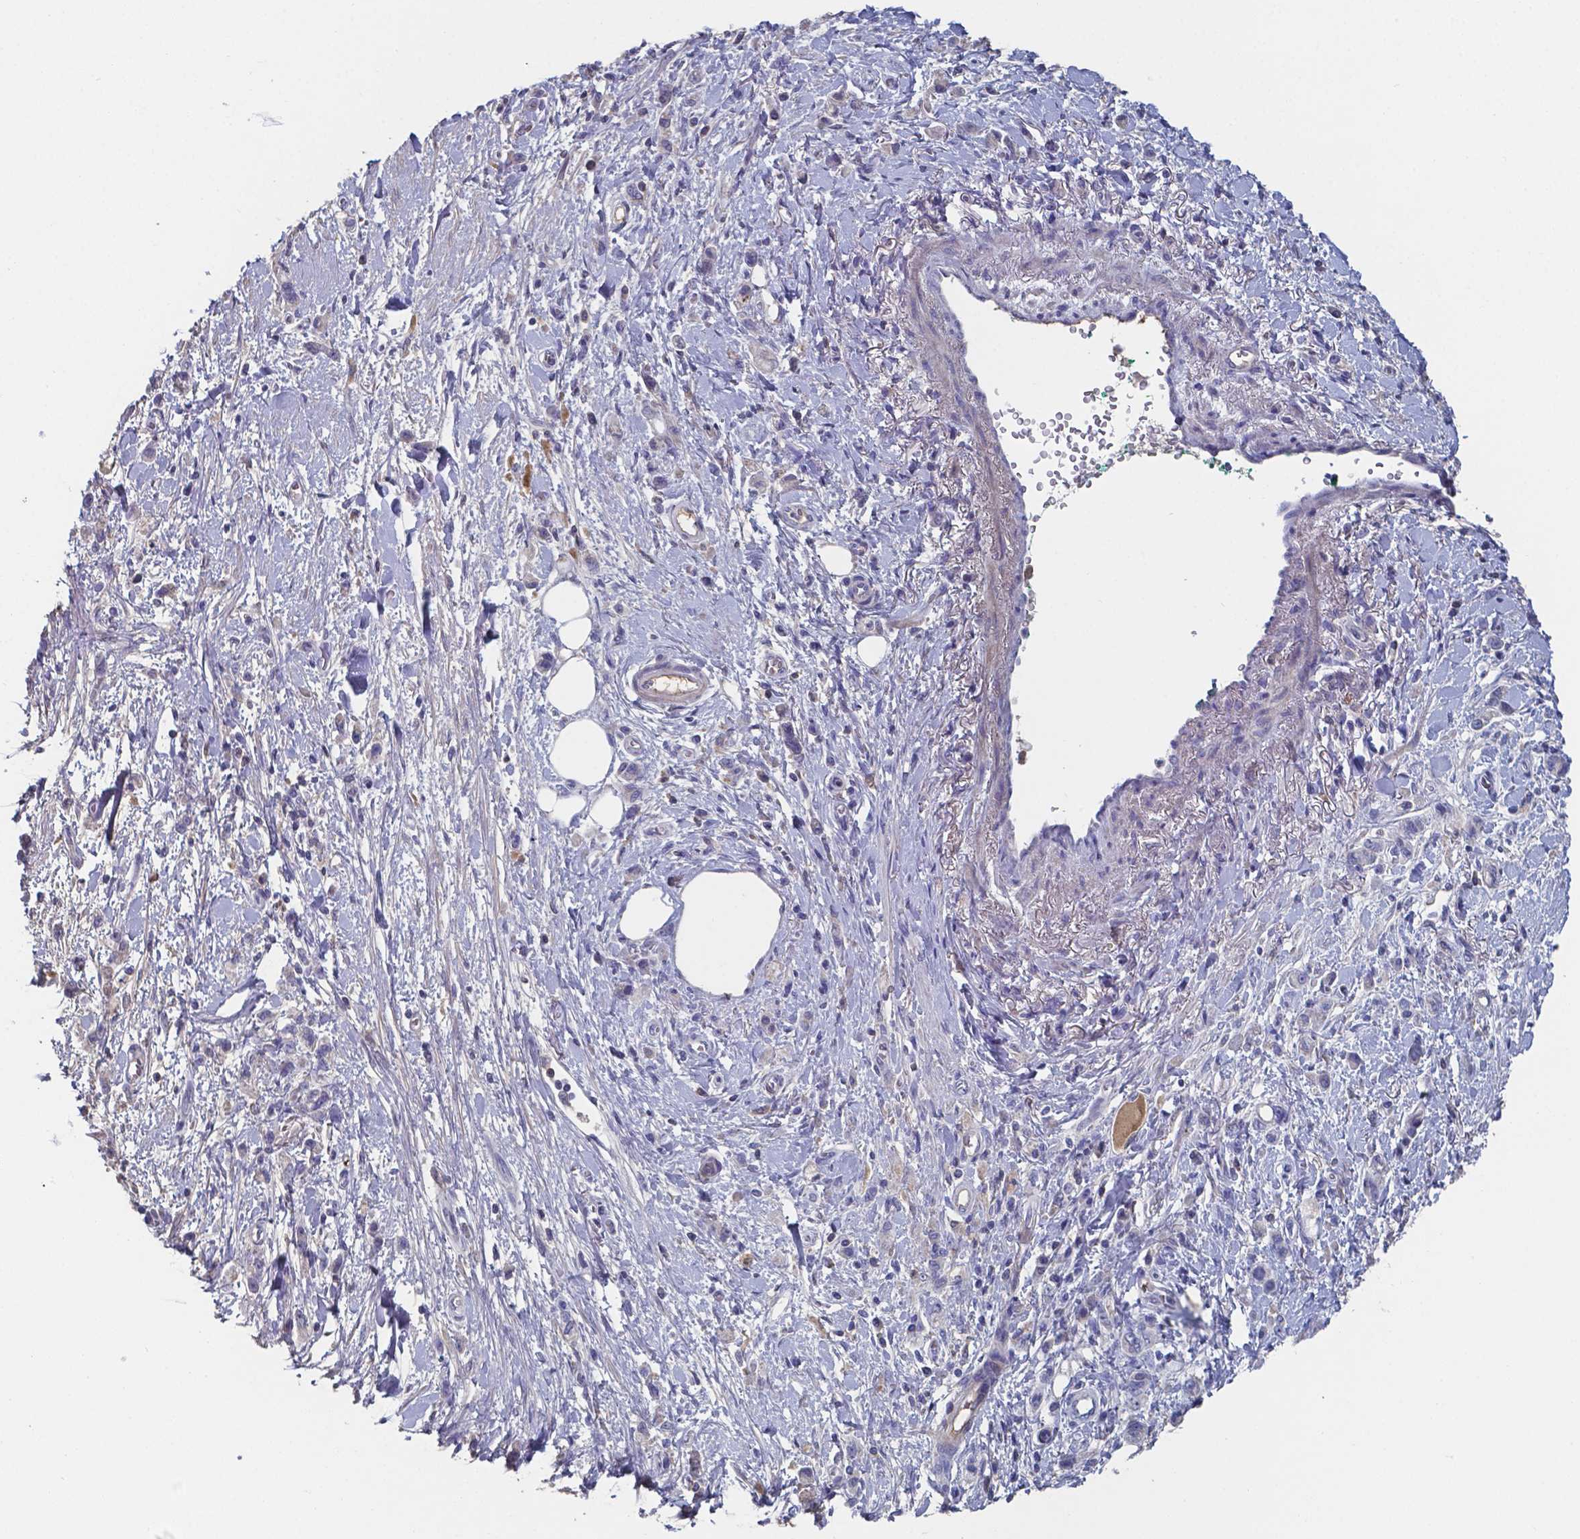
{"staining": {"intensity": "negative", "quantity": "none", "location": "none"}, "tissue": "stomach cancer", "cell_type": "Tumor cells", "image_type": "cancer", "snomed": [{"axis": "morphology", "description": "Adenocarcinoma, NOS"}, {"axis": "topography", "description": "Stomach"}], "caption": "DAB (3,3'-diaminobenzidine) immunohistochemical staining of adenocarcinoma (stomach) exhibits no significant staining in tumor cells. The staining is performed using DAB brown chromogen with nuclei counter-stained in using hematoxylin.", "gene": "BTBD17", "patient": {"sex": "male", "age": 77}}